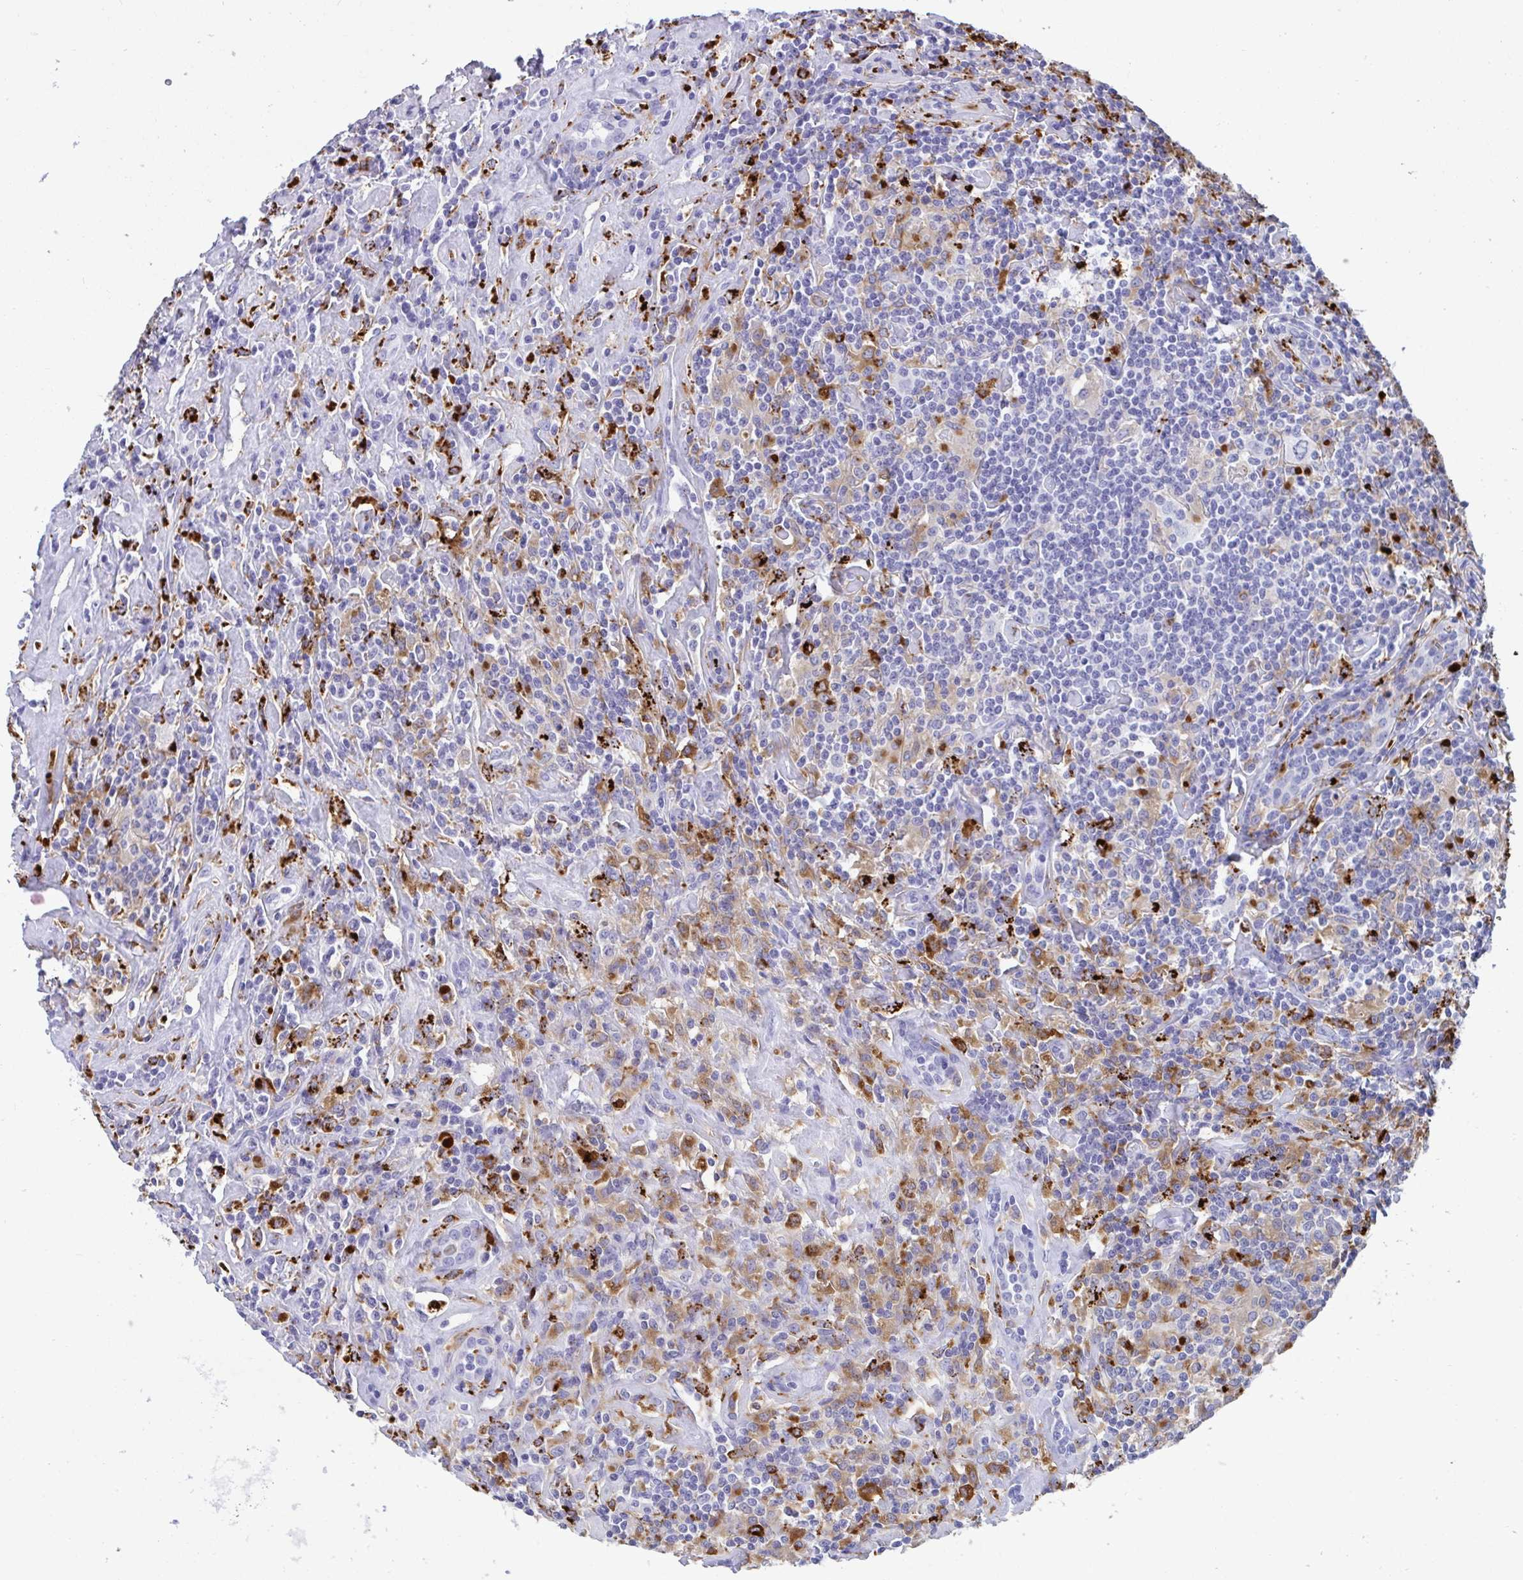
{"staining": {"intensity": "weak", "quantity": "<25%", "location": "cytoplasmic/membranous"}, "tissue": "lymphoma", "cell_type": "Tumor cells", "image_type": "cancer", "snomed": [{"axis": "morphology", "description": "Hodgkin's disease, NOS"}, {"axis": "morphology", "description": "Hodgkin's lymphoma, nodular sclerosis"}, {"axis": "topography", "description": "Lymph node"}], "caption": "IHC histopathology image of human Hodgkin's lymphoma, nodular sclerosis stained for a protein (brown), which exhibits no staining in tumor cells.", "gene": "CPVL", "patient": {"sex": "female", "age": 10}}